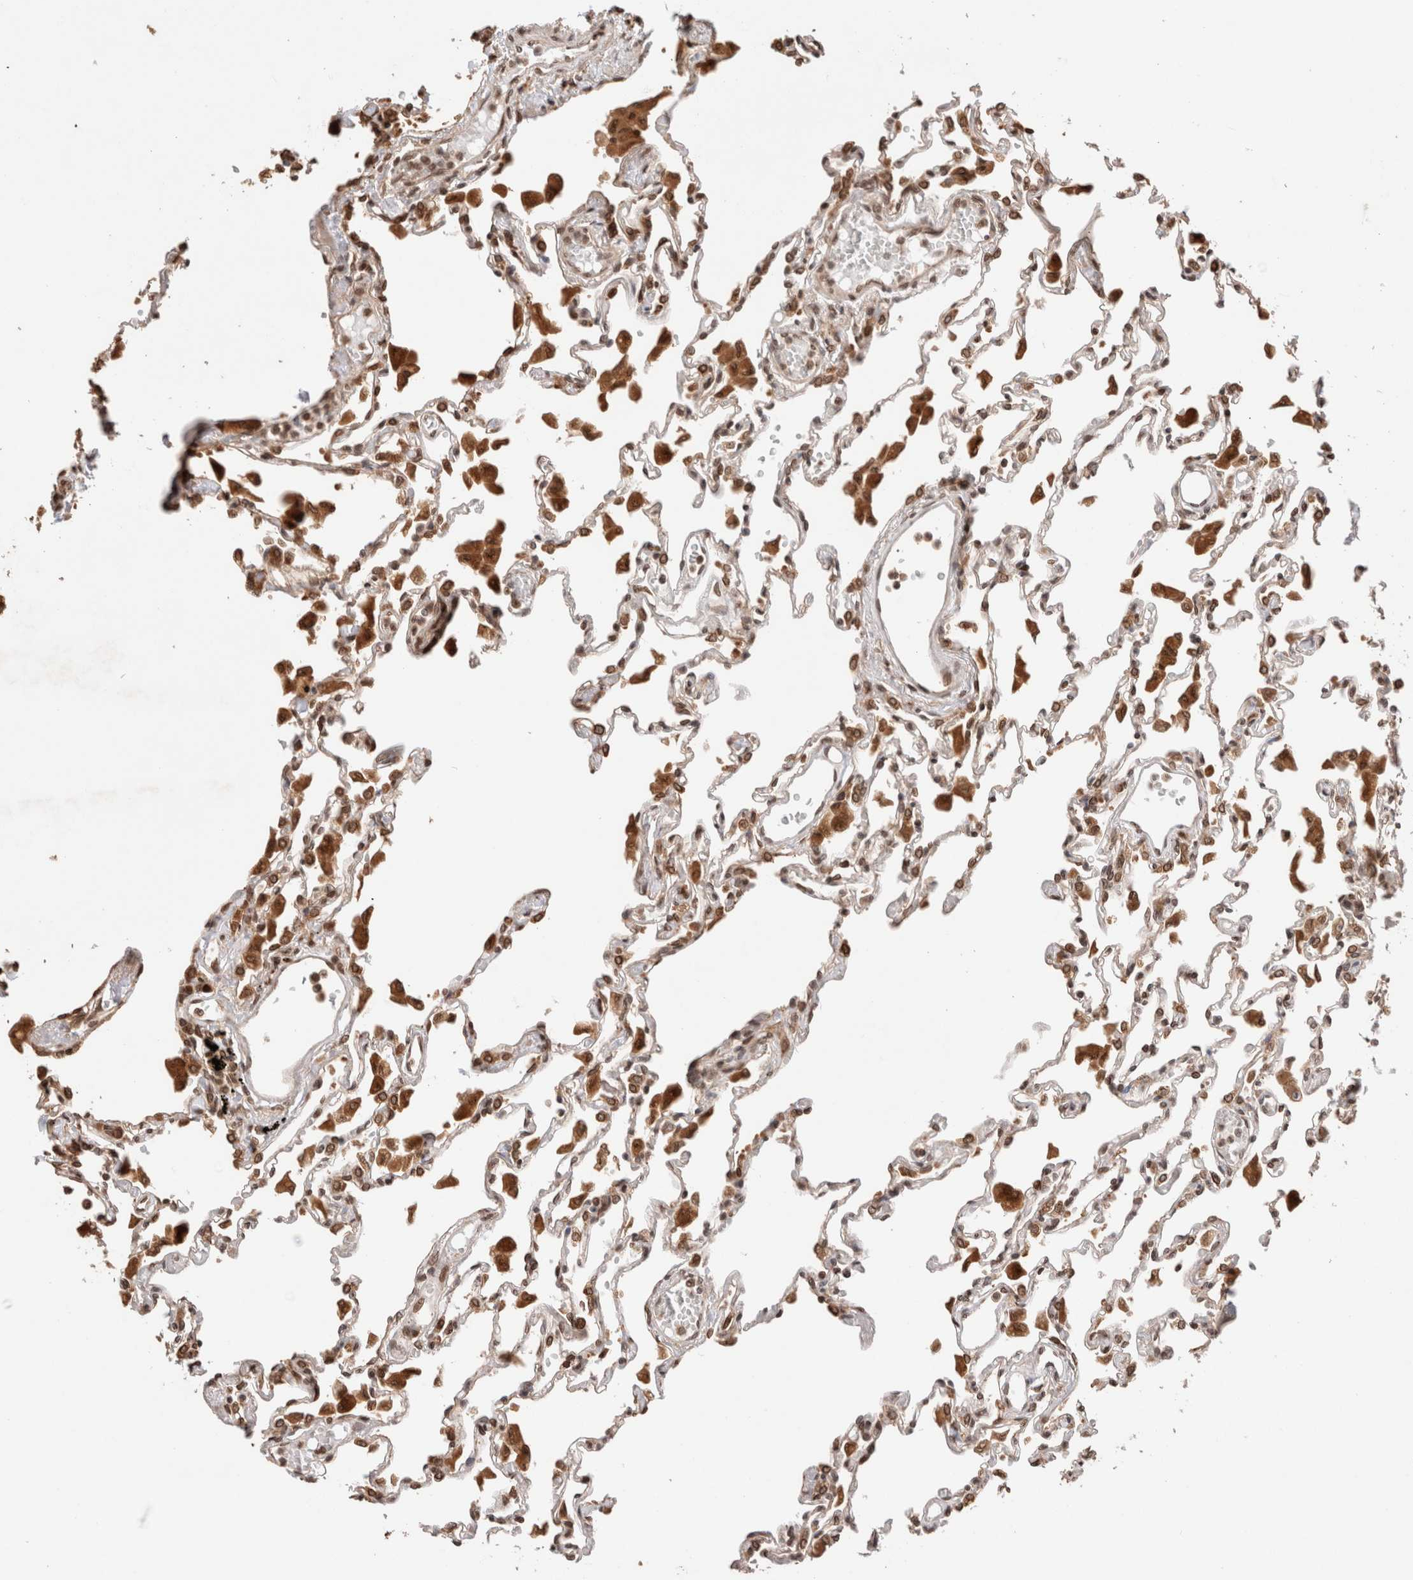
{"staining": {"intensity": "moderate", "quantity": ">75%", "location": "cytoplasmic/membranous,nuclear"}, "tissue": "lung", "cell_type": "Alveolar cells", "image_type": "normal", "snomed": [{"axis": "morphology", "description": "Normal tissue, NOS"}, {"axis": "topography", "description": "Bronchus"}, {"axis": "topography", "description": "Lung"}], "caption": "Lung stained for a protein reveals moderate cytoplasmic/membranous,nuclear positivity in alveolar cells. The staining was performed using DAB (3,3'-diaminobenzidine), with brown indicating positive protein expression. Nuclei are stained blue with hematoxylin.", "gene": "TPR", "patient": {"sex": "female", "age": 49}}